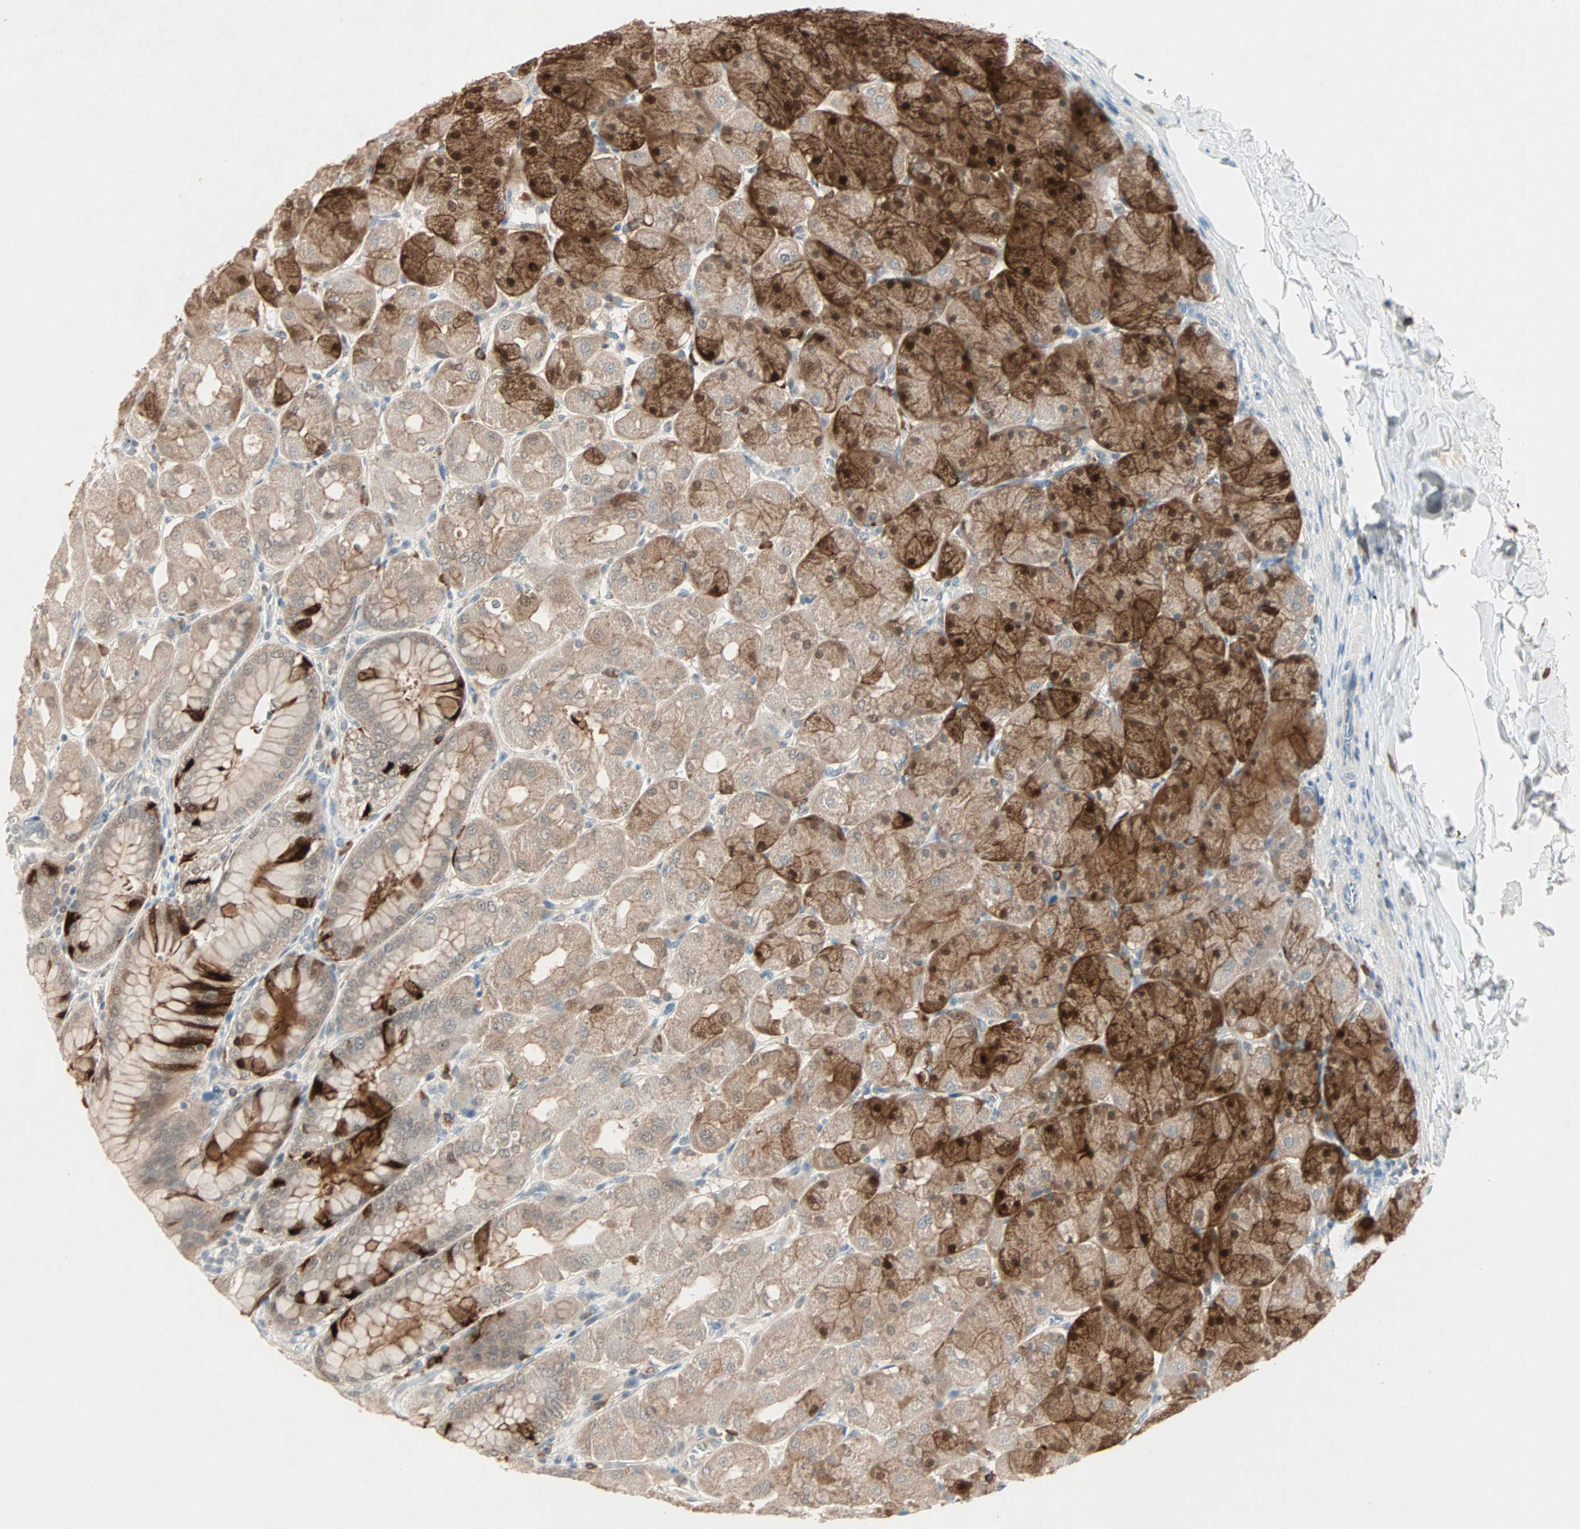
{"staining": {"intensity": "strong", "quantity": ">75%", "location": "cytoplasmic/membranous,nuclear"}, "tissue": "stomach", "cell_type": "Glandular cells", "image_type": "normal", "snomed": [{"axis": "morphology", "description": "Normal tissue, NOS"}, {"axis": "topography", "description": "Stomach, upper"}], "caption": "Protein expression by immunohistochemistry reveals strong cytoplasmic/membranous,nuclear staining in about >75% of glandular cells in normal stomach. (DAB IHC with brightfield microscopy, high magnification).", "gene": "RTL6", "patient": {"sex": "female", "age": 56}}